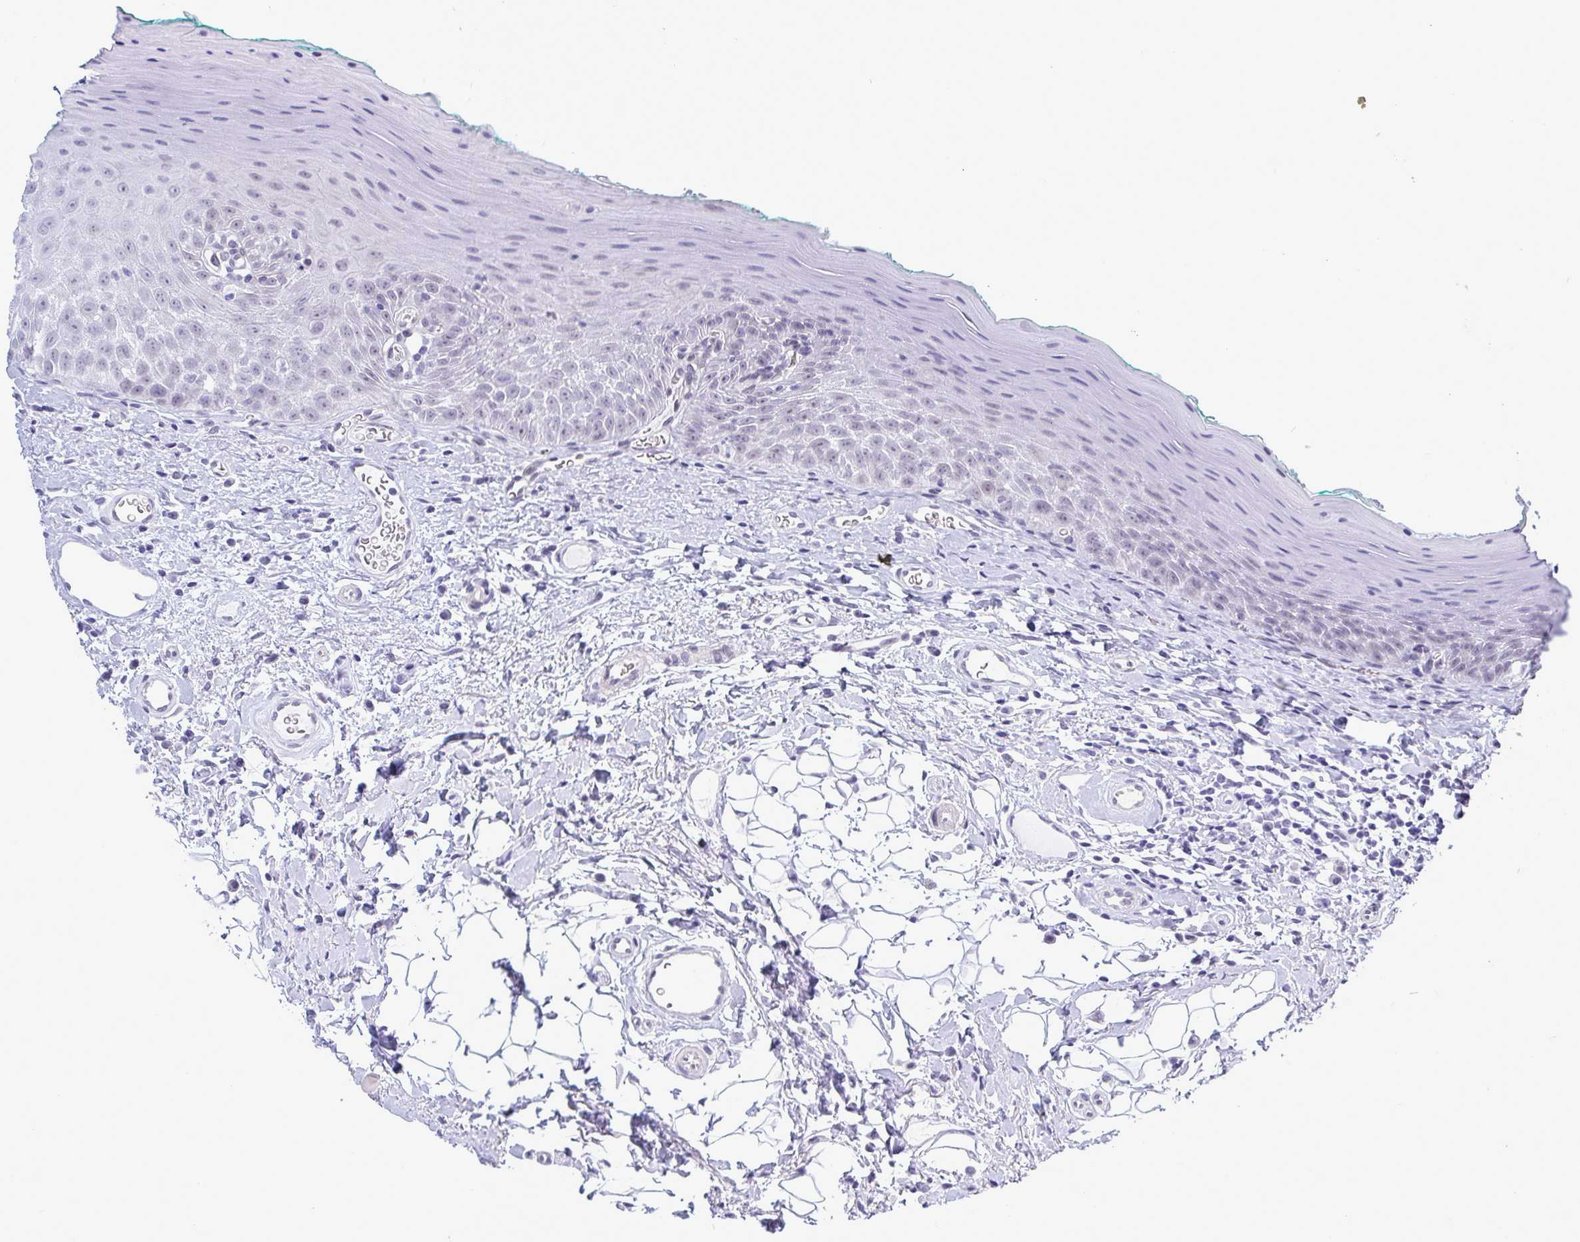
{"staining": {"intensity": "weak", "quantity": "25%-75%", "location": "nuclear"}, "tissue": "oral mucosa", "cell_type": "Squamous epithelial cells", "image_type": "normal", "snomed": [{"axis": "morphology", "description": "Normal tissue, NOS"}, {"axis": "topography", "description": "Oral tissue"}, {"axis": "topography", "description": "Tounge, NOS"}], "caption": "DAB immunohistochemical staining of unremarkable human oral mucosa reveals weak nuclear protein expression in about 25%-75% of squamous epithelial cells.", "gene": "MFSD4A", "patient": {"sex": "male", "age": 83}}